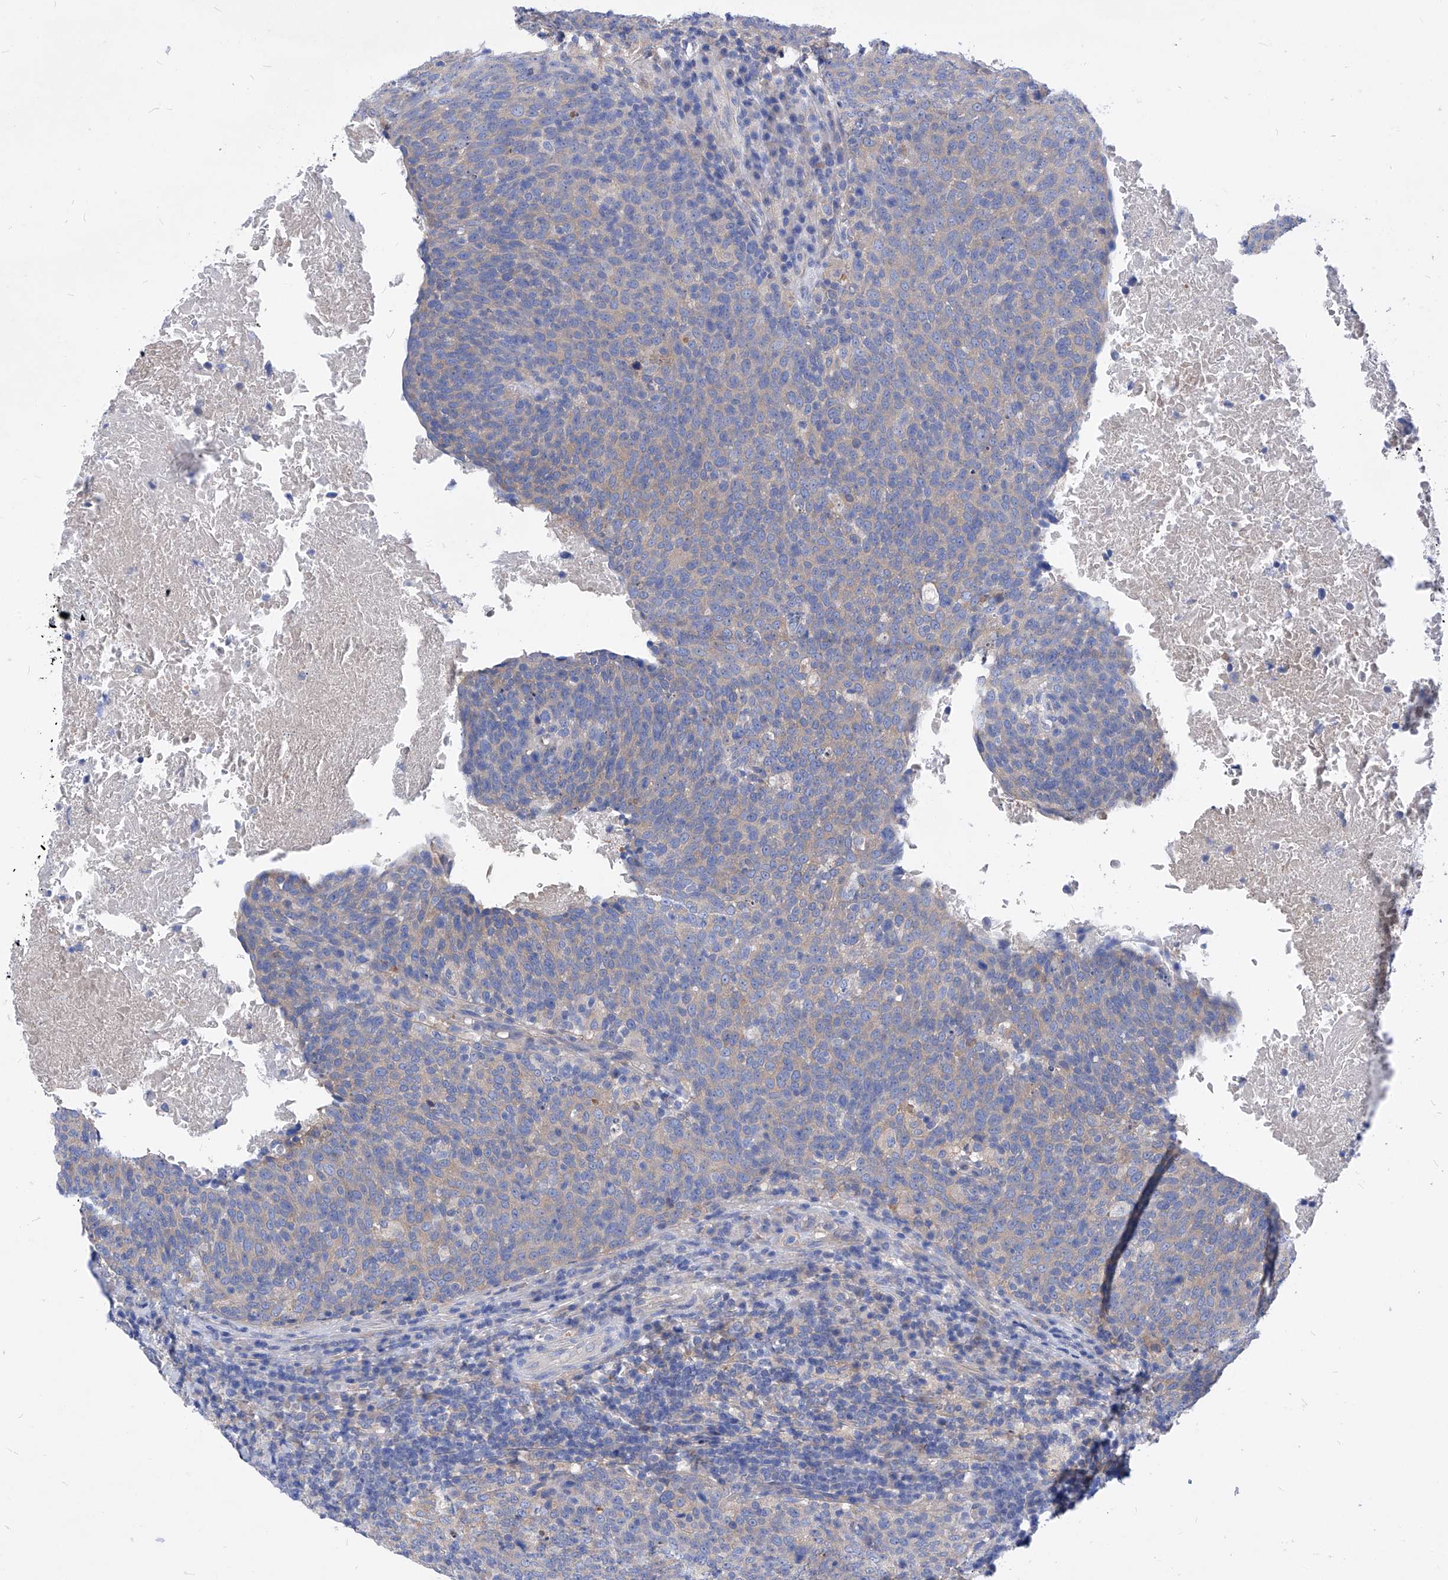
{"staining": {"intensity": "weak", "quantity": "<25%", "location": "cytoplasmic/membranous"}, "tissue": "head and neck cancer", "cell_type": "Tumor cells", "image_type": "cancer", "snomed": [{"axis": "morphology", "description": "Squamous cell carcinoma, NOS"}, {"axis": "morphology", "description": "Squamous cell carcinoma, metastatic, NOS"}, {"axis": "topography", "description": "Lymph node"}, {"axis": "topography", "description": "Head-Neck"}], "caption": "This is an immunohistochemistry (IHC) image of human head and neck metastatic squamous cell carcinoma. There is no staining in tumor cells.", "gene": "XPNPEP1", "patient": {"sex": "male", "age": 62}}